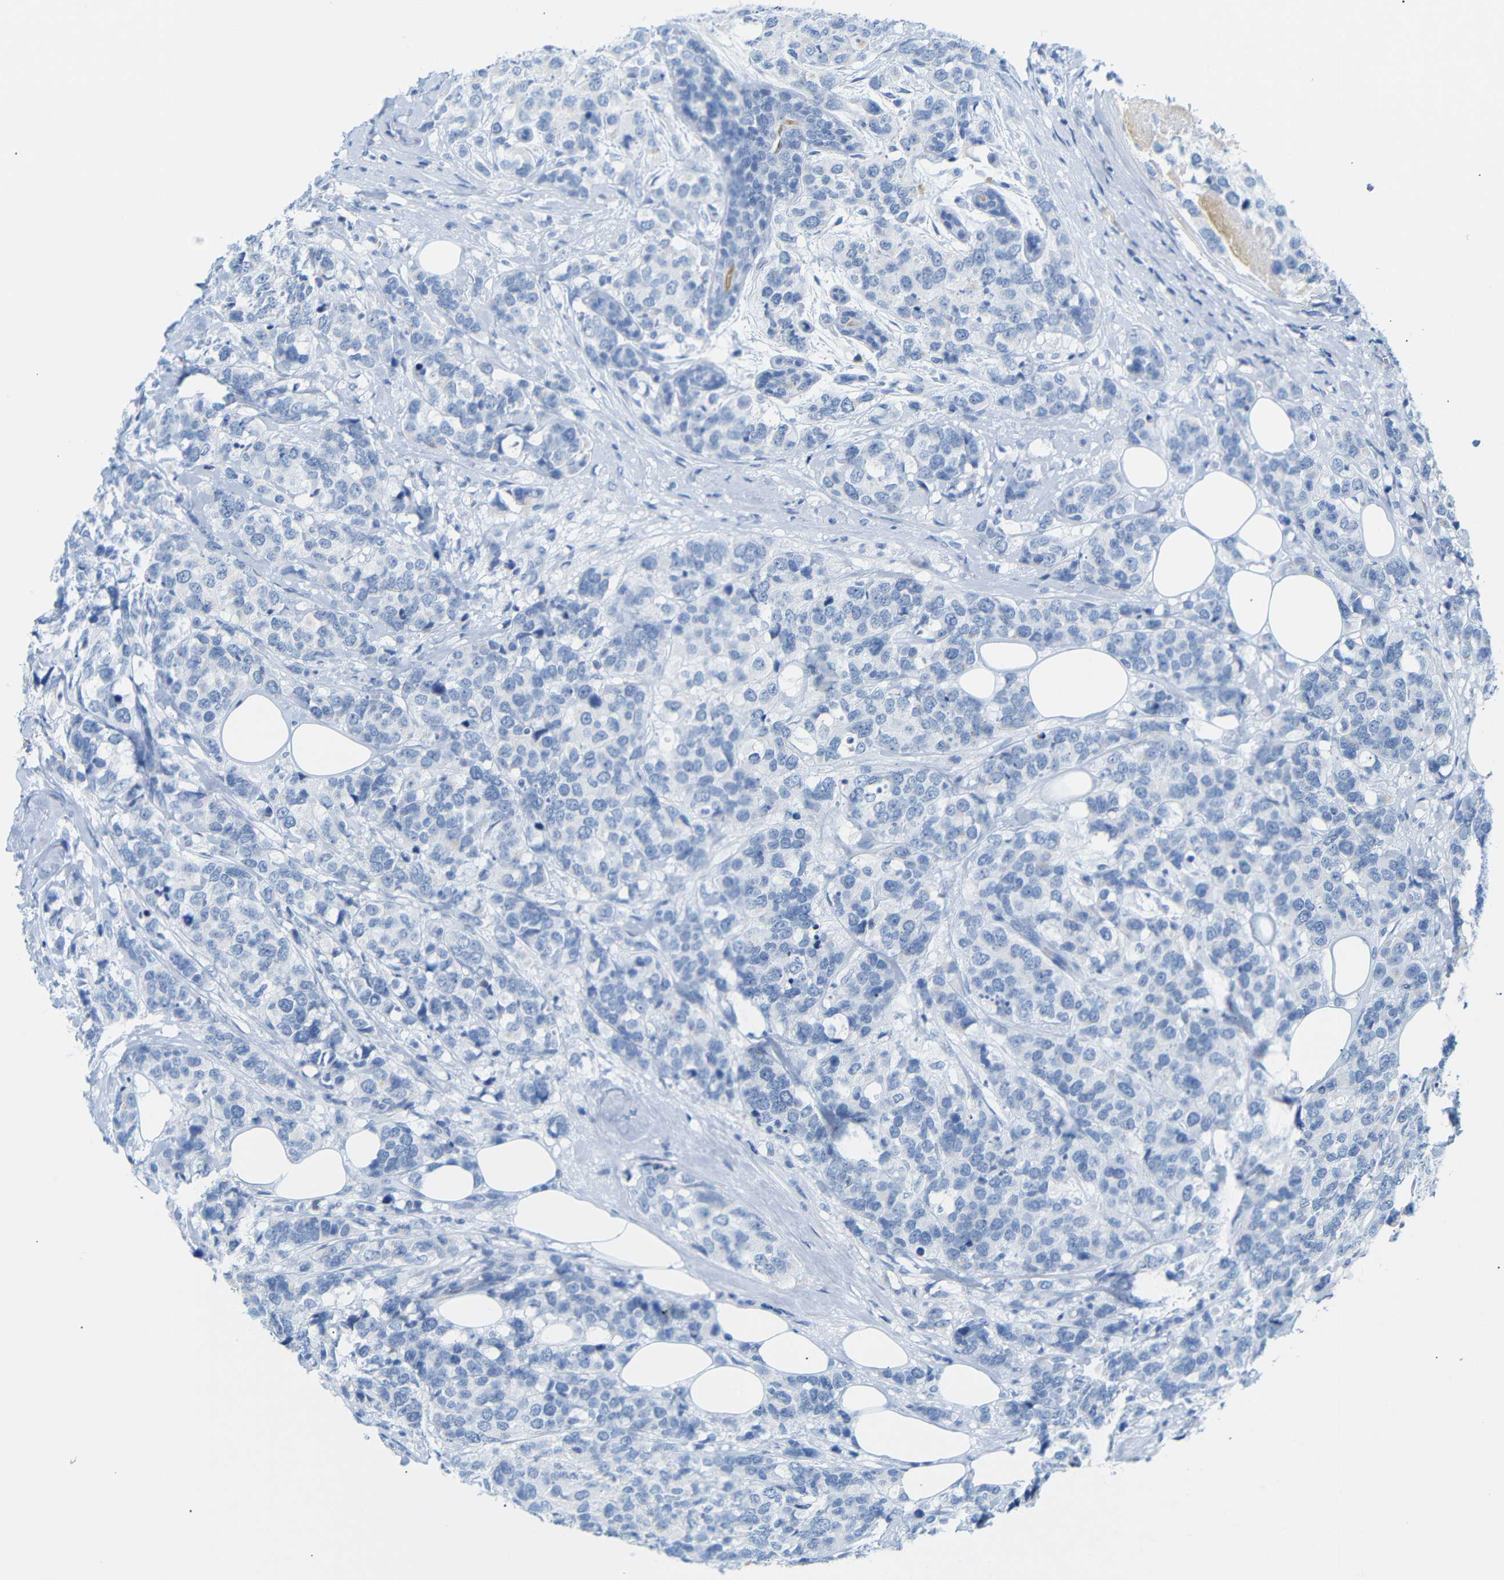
{"staining": {"intensity": "negative", "quantity": "none", "location": "none"}, "tissue": "breast cancer", "cell_type": "Tumor cells", "image_type": "cancer", "snomed": [{"axis": "morphology", "description": "Lobular carcinoma"}, {"axis": "topography", "description": "Breast"}], "caption": "Immunohistochemical staining of breast lobular carcinoma exhibits no significant positivity in tumor cells.", "gene": "ERVMER34-1", "patient": {"sex": "female", "age": 59}}